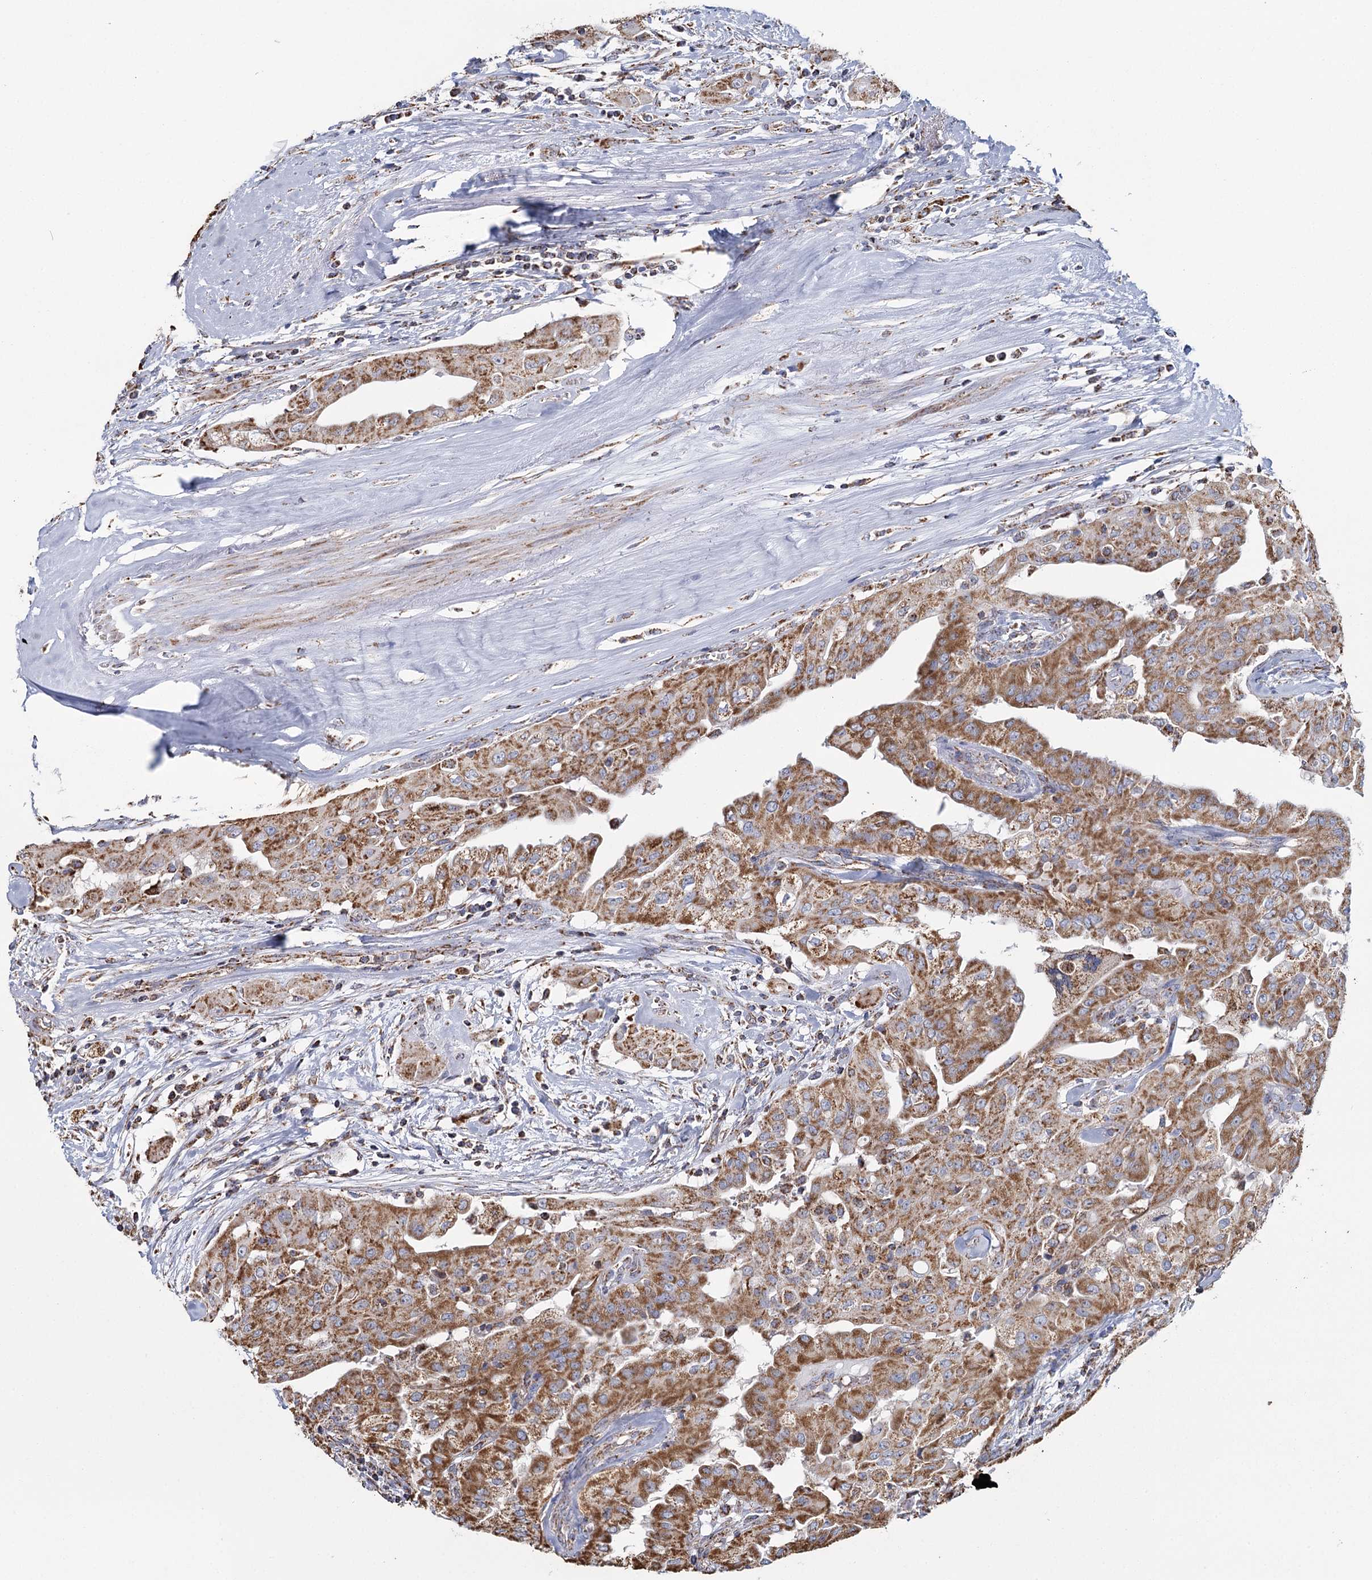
{"staining": {"intensity": "moderate", "quantity": ">75%", "location": "cytoplasmic/membranous"}, "tissue": "thyroid cancer", "cell_type": "Tumor cells", "image_type": "cancer", "snomed": [{"axis": "morphology", "description": "Papillary adenocarcinoma, NOS"}, {"axis": "topography", "description": "Thyroid gland"}], "caption": "There is medium levels of moderate cytoplasmic/membranous expression in tumor cells of thyroid cancer, as demonstrated by immunohistochemical staining (brown color).", "gene": "MRPL44", "patient": {"sex": "female", "age": 59}}